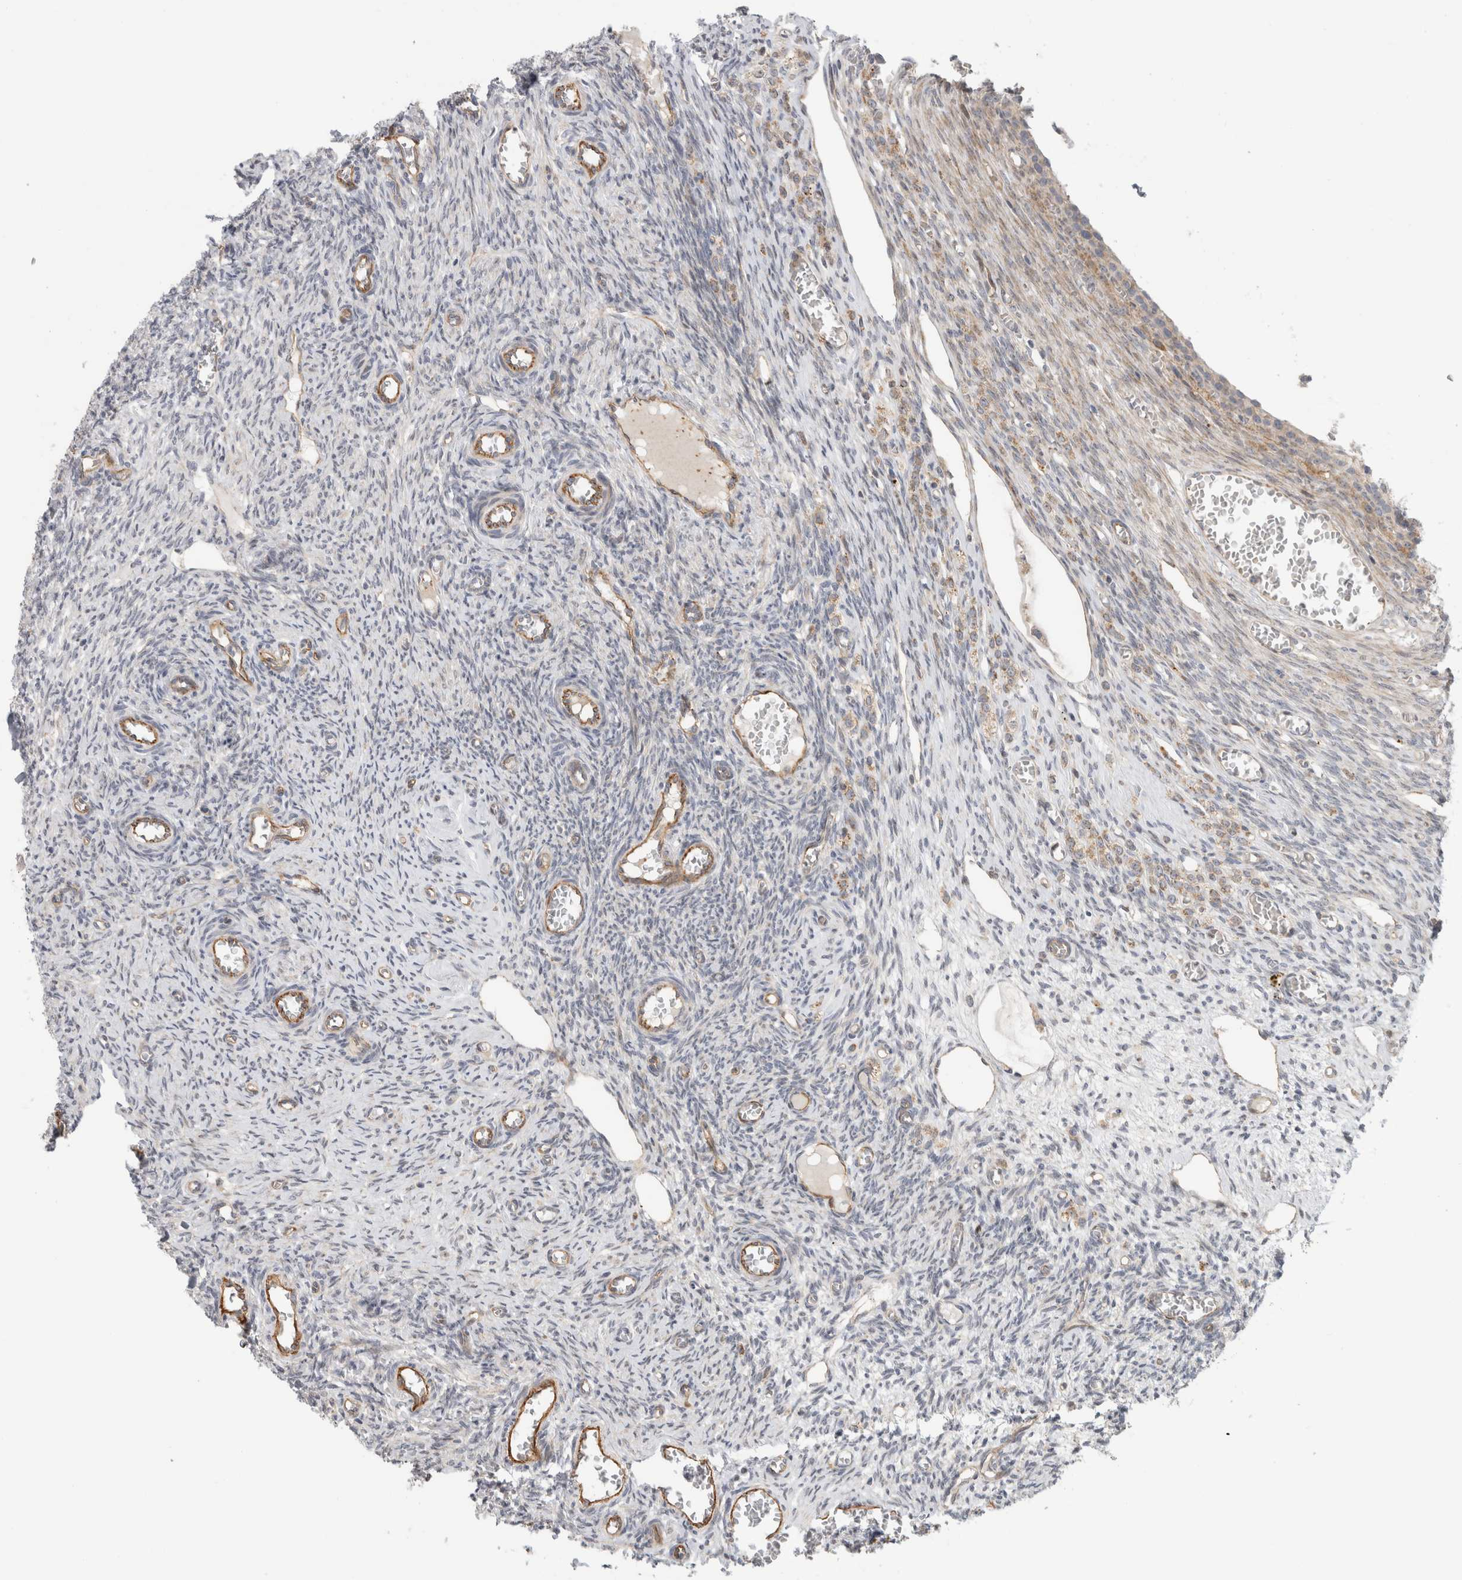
{"staining": {"intensity": "weak", "quantity": "<25%", "location": "nuclear"}, "tissue": "ovary", "cell_type": "Ovarian stroma cells", "image_type": "normal", "snomed": [{"axis": "morphology", "description": "Normal tissue, NOS"}, {"axis": "topography", "description": "Ovary"}], "caption": "The micrograph demonstrates no staining of ovarian stroma cells in benign ovary. (DAB immunohistochemistry, high magnification).", "gene": "KPNA5", "patient": {"sex": "female", "age": 27}}